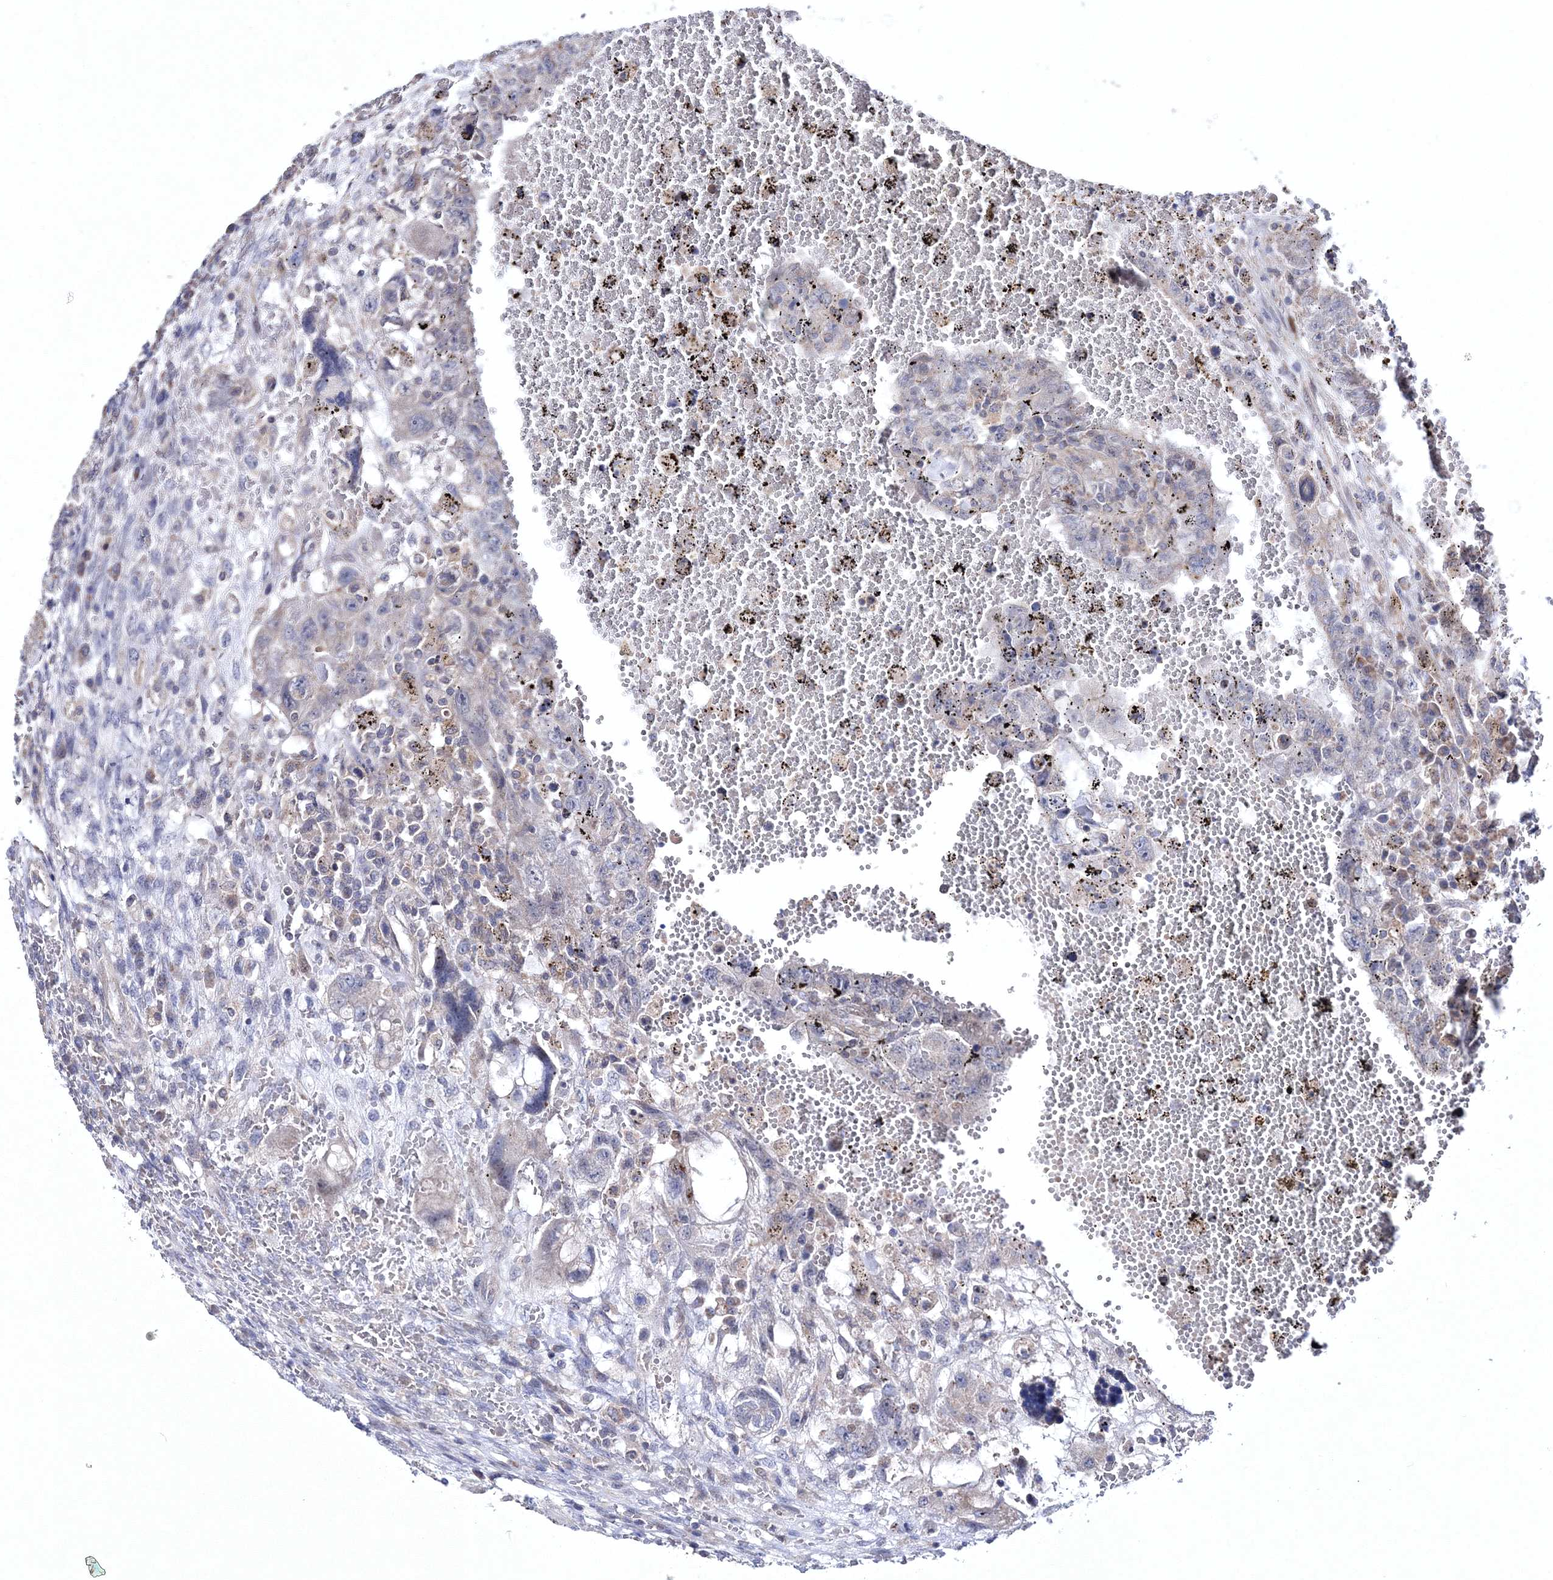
{"staining": {"intensity": "negative", "quantity": "none", "location": "none"}, "tissue": "testis cancer", "cell_type": "Tumor cells", "image_type": "cancer", "snomed": [{"axis": "morphology", "description": "Carcinoma, Embryonal, NOS"}, {"axis": "topography", "description": "Testis"}], "caption": "Immunohistochemistry histopathology image of neoplastic tissue: testis cancer stained with DAB displays no significant protein expression in tumor cells.", "gene": "PPP2R2B", "patient": {"sex": "male", "age": 26}}